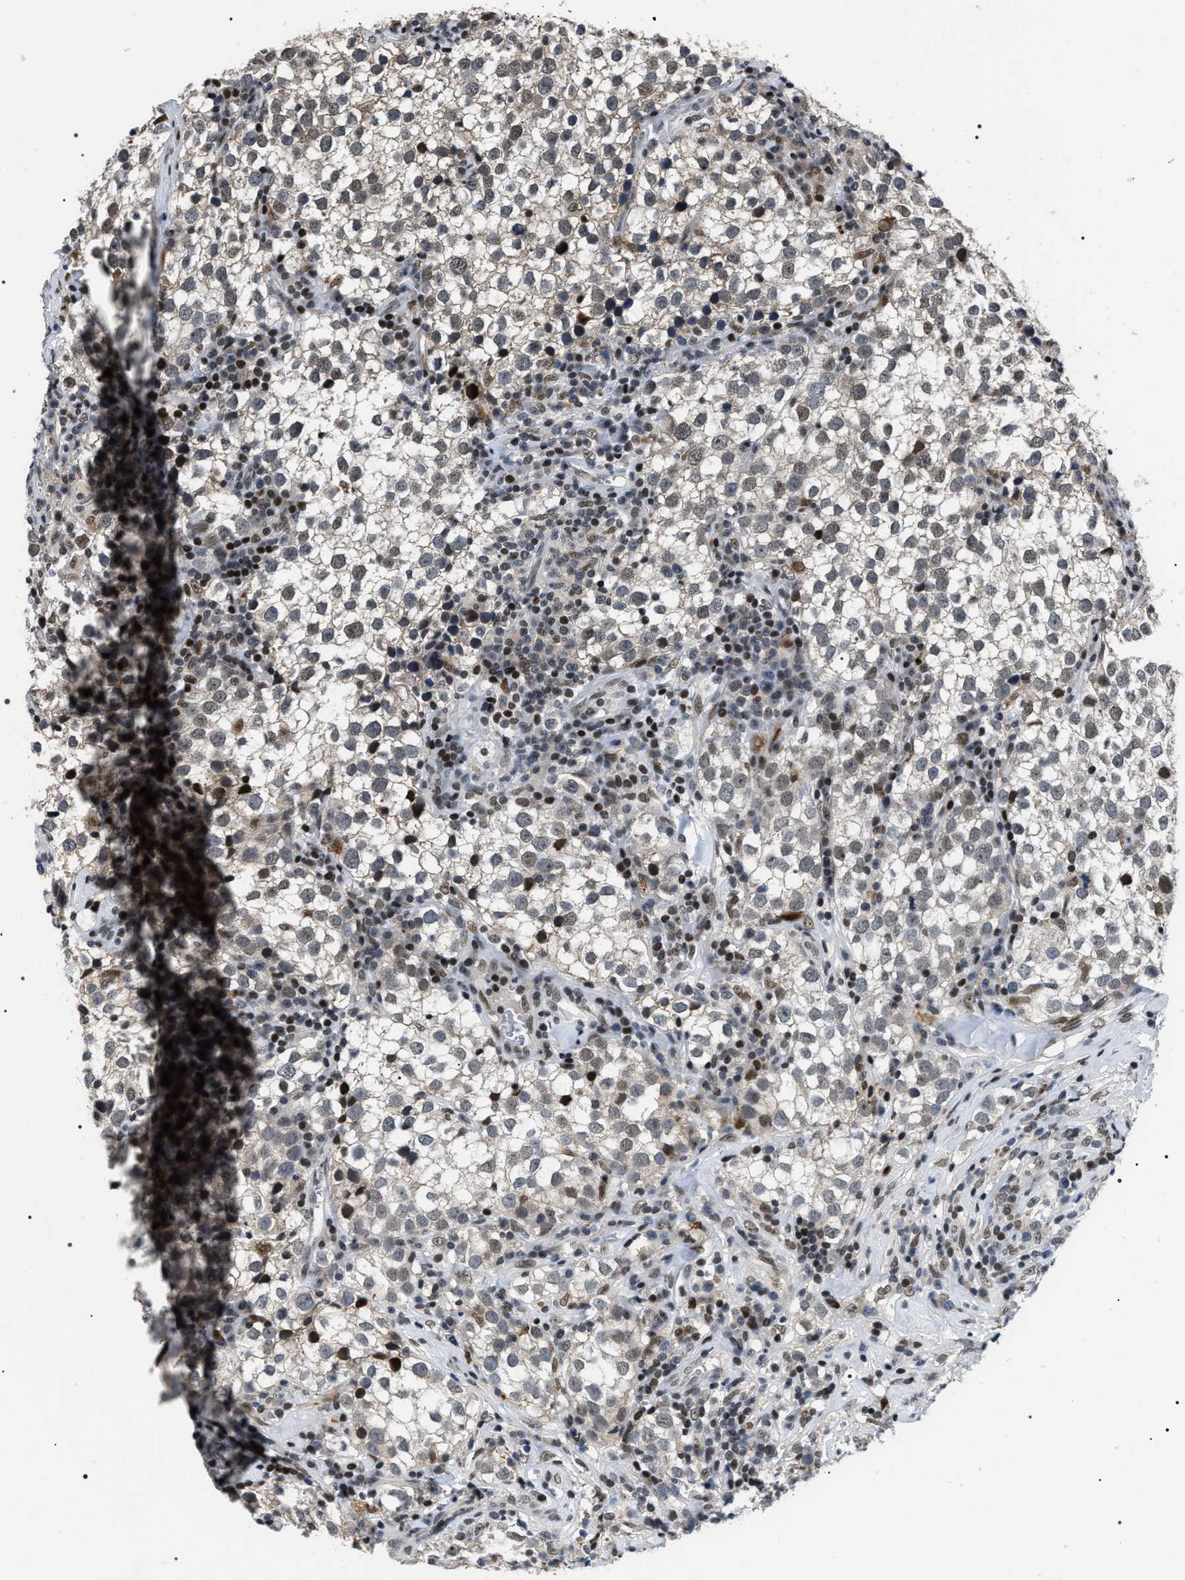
{"staining": {"intensity": "weak", "quantity": "<25%", "location": "nuclear"}, "tissue": "testis cancer", "cell_type": "Tumor cells", "image_type": "cancer", "snomed": [{"axis": "morphology", "description": "Seminoma, NOS"}, {"axis": "morphology", "description": "Carcinoma, Embryonal, NOS"}, {"axis": "topography", "description": "Testis"}], "caption": "This micrograph is of testis cancer (embryonal carcinoma) stained with immunohistochemistry to label a protein in brown with the nuclei are counter-stained blue. There is no staining in tumor cells.", "gene": "C7orf25", "patient": {"sex": "male", "age": 36}}